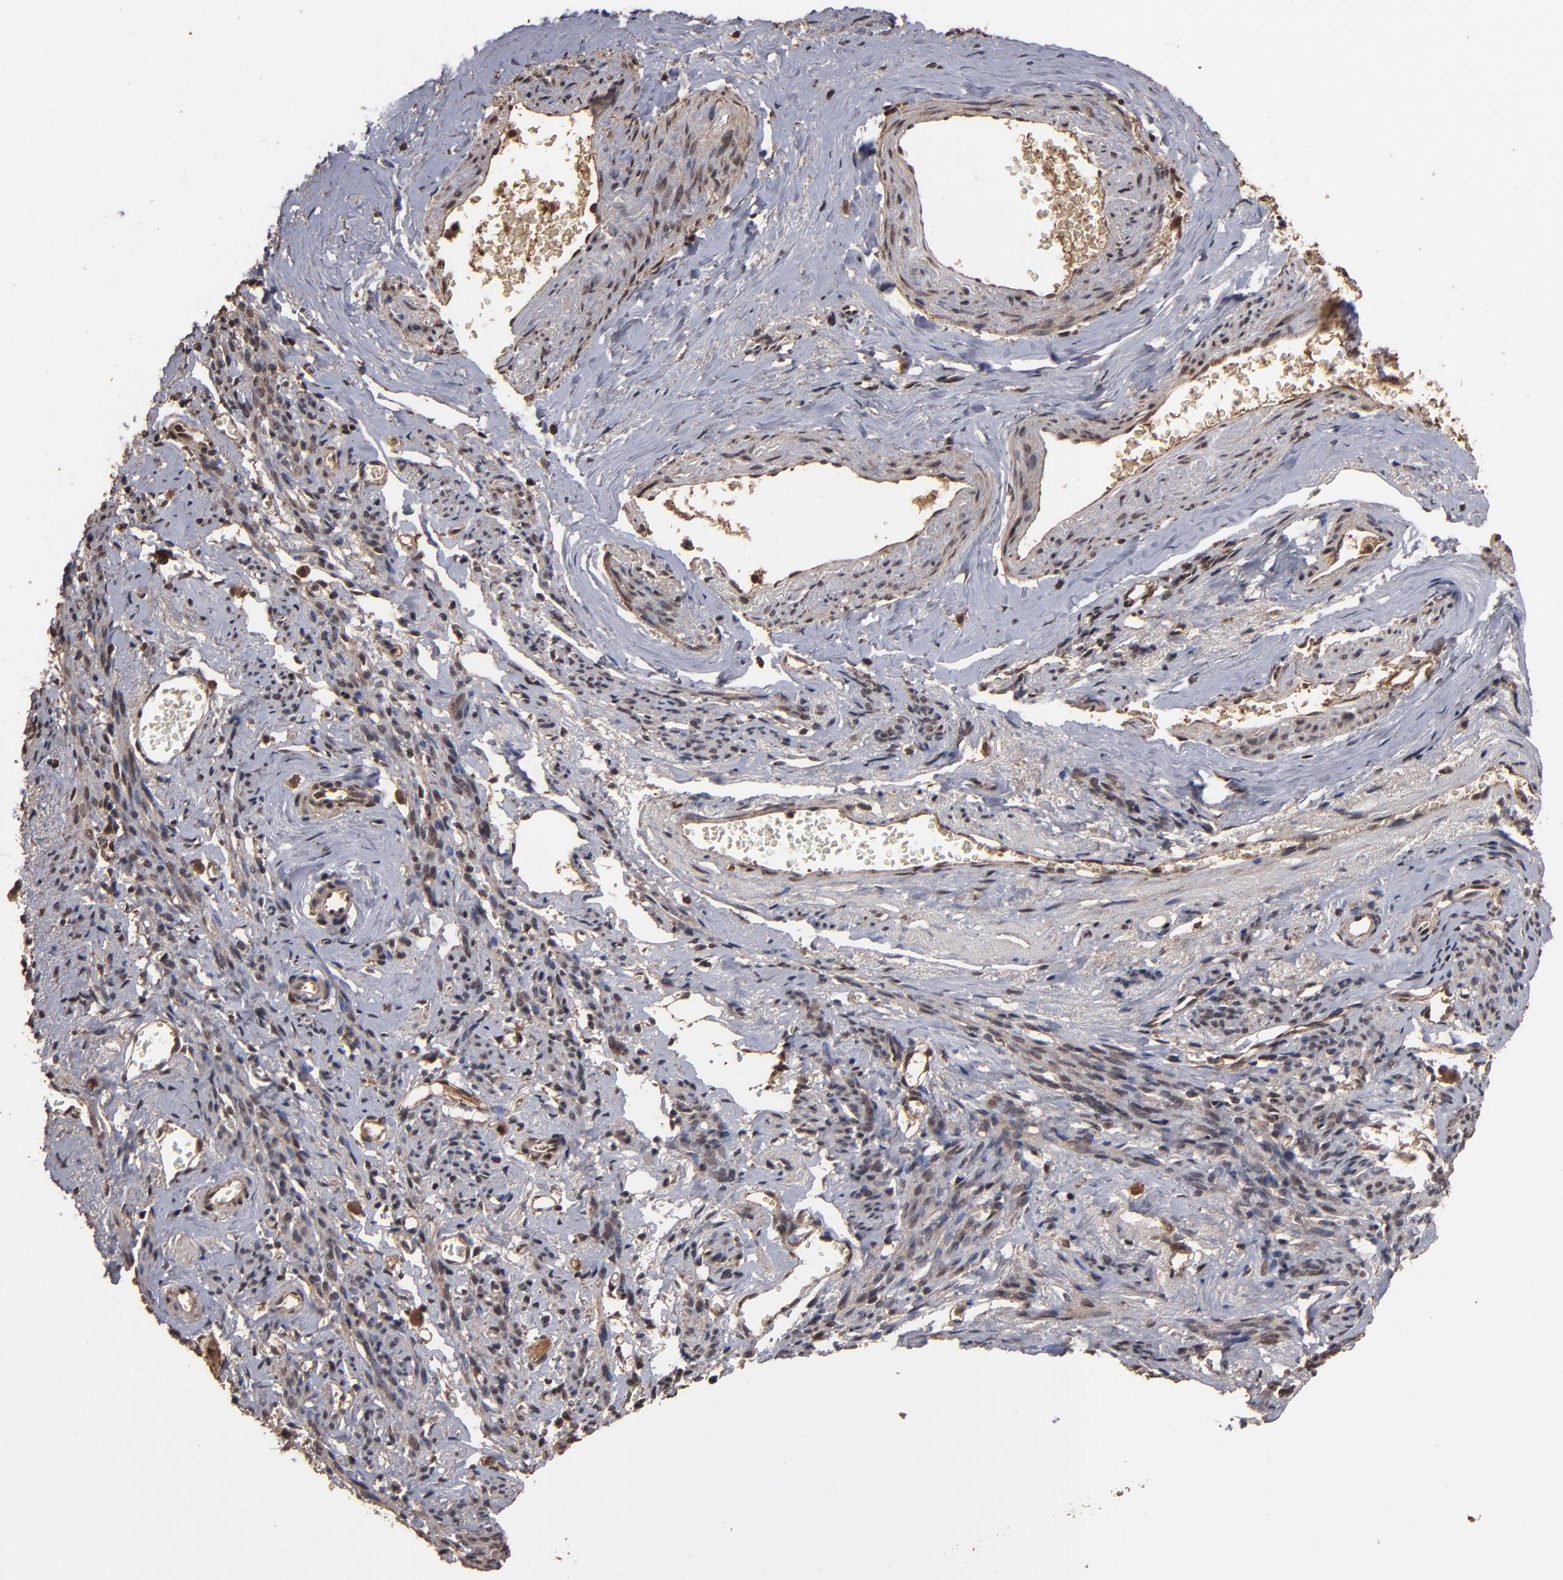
{"staining": {"intensity": "weak", "quantity": ">75%", "location": "cytoplasmic/membranous,nuclear"}, "tissue": "endometrial cancer", "cell_type": "Tumor cells", "image_type": "cancer", "snomed": [{"axis": "morphology", "description": "Adenocarcinoma, NOS"}, {"axis": "topography", "description": "Endometrium"}], "caption": "DAB immunohistochemical staining of endometrial cancer (adenocarcinoma) demonstrates weak cytoplasmic/membranous and nuclear protein expression in about >75% of tumor cells.", "gene": "NXF2B", "patient": {"sex": "female", "age": 75}}